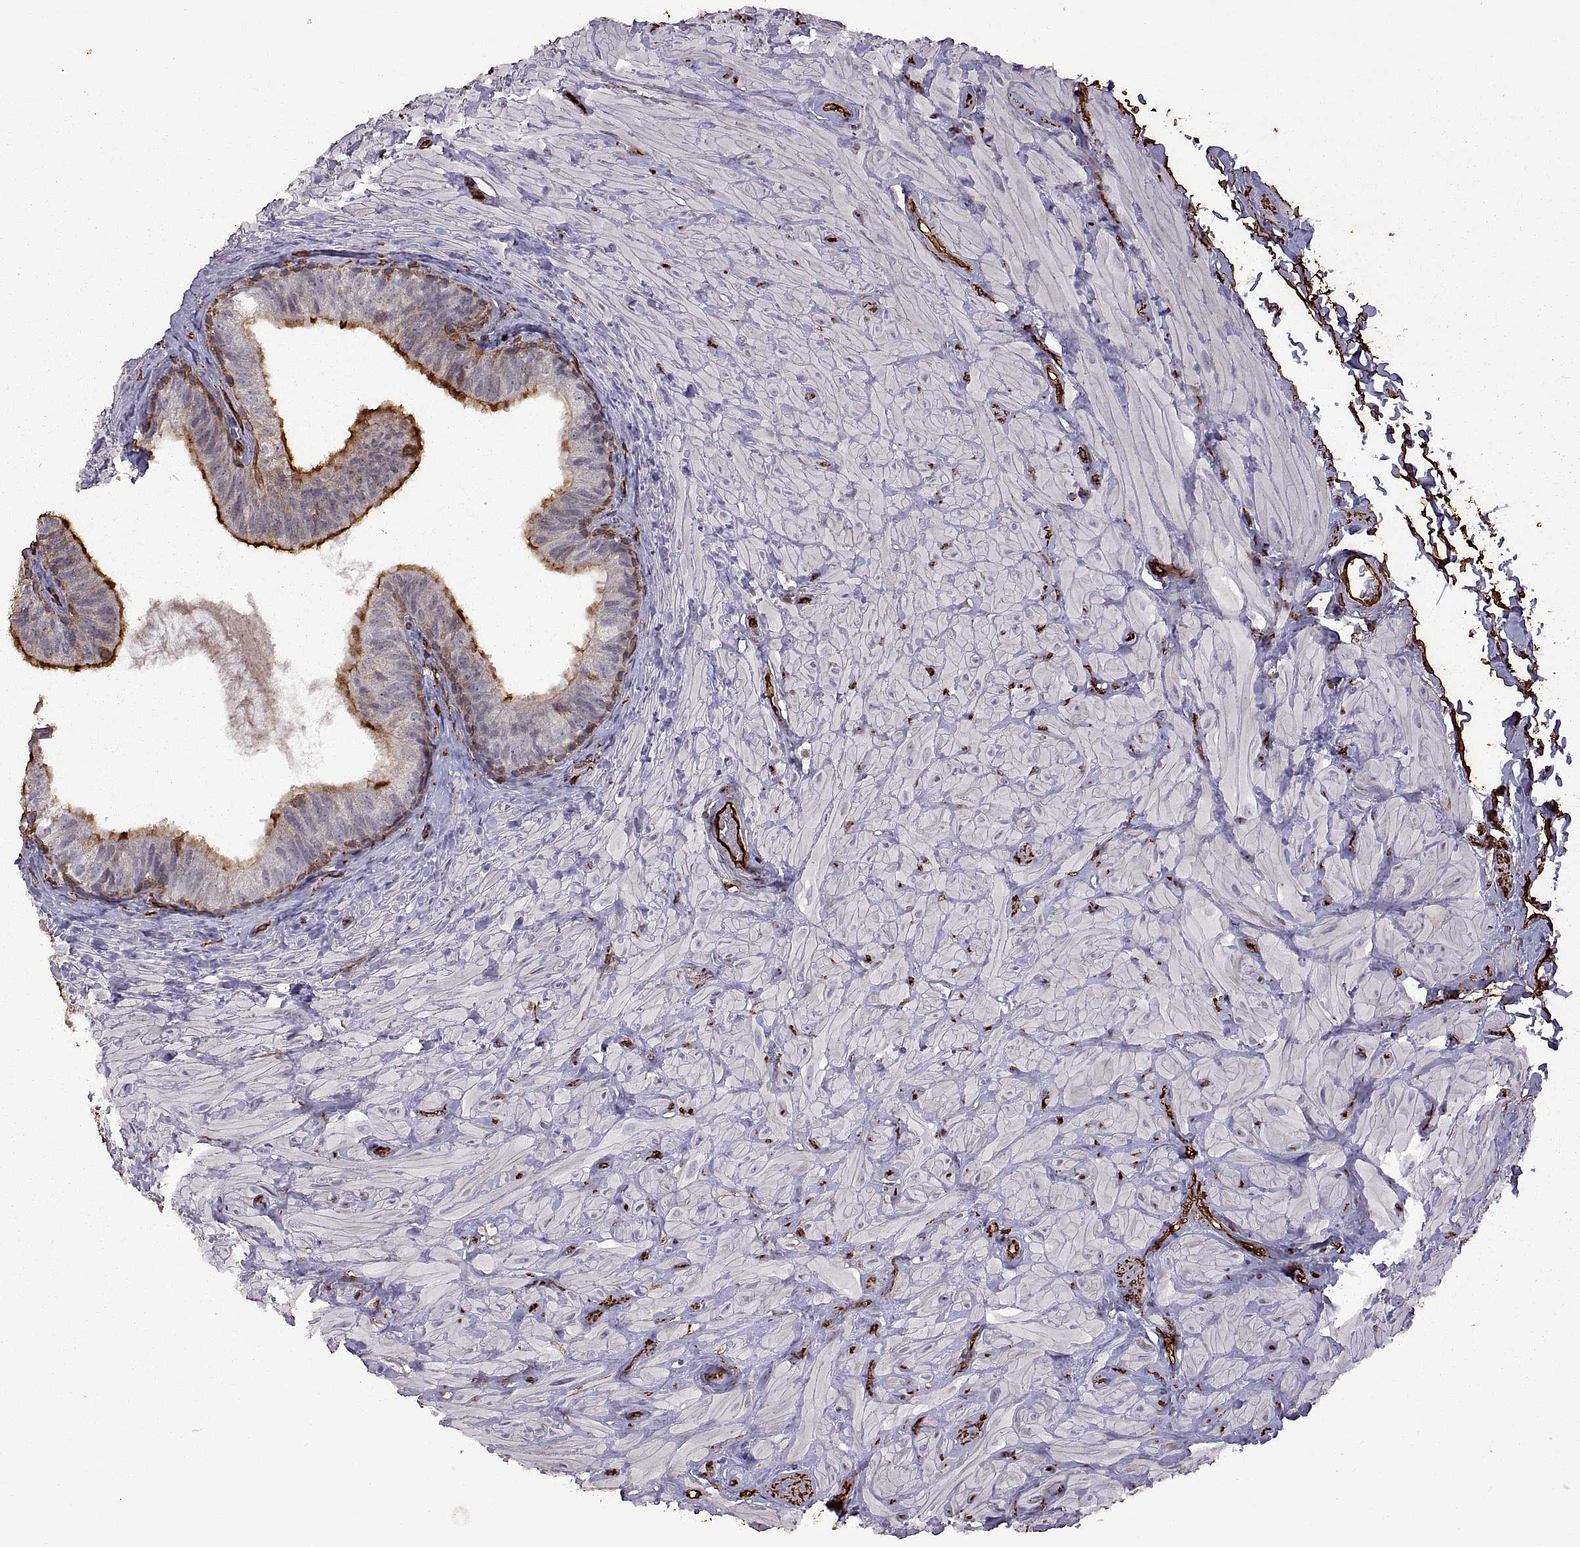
{"staining": {"intensity": "strong", "quantity": ">75%", "location": "cytoplasmic/membranous"}, "tissue": "epididymis", "cell_type": "Glandular cells", "image_type": "normal", "snomed": [{"axis": "morphology", "description": "Normal tissue, NOS"}, {"axis": "topography", "description": "Epididymis"}, {"axis": "topography", "description": "Vas deferens"}], "caption": "Epididymis stained with a brown dye displays strong cytoplasmic/membranous positive expression in about >75% of glandular cells.", "gene": "S100A10", "patient": {"sex": "male", "age": 23}}